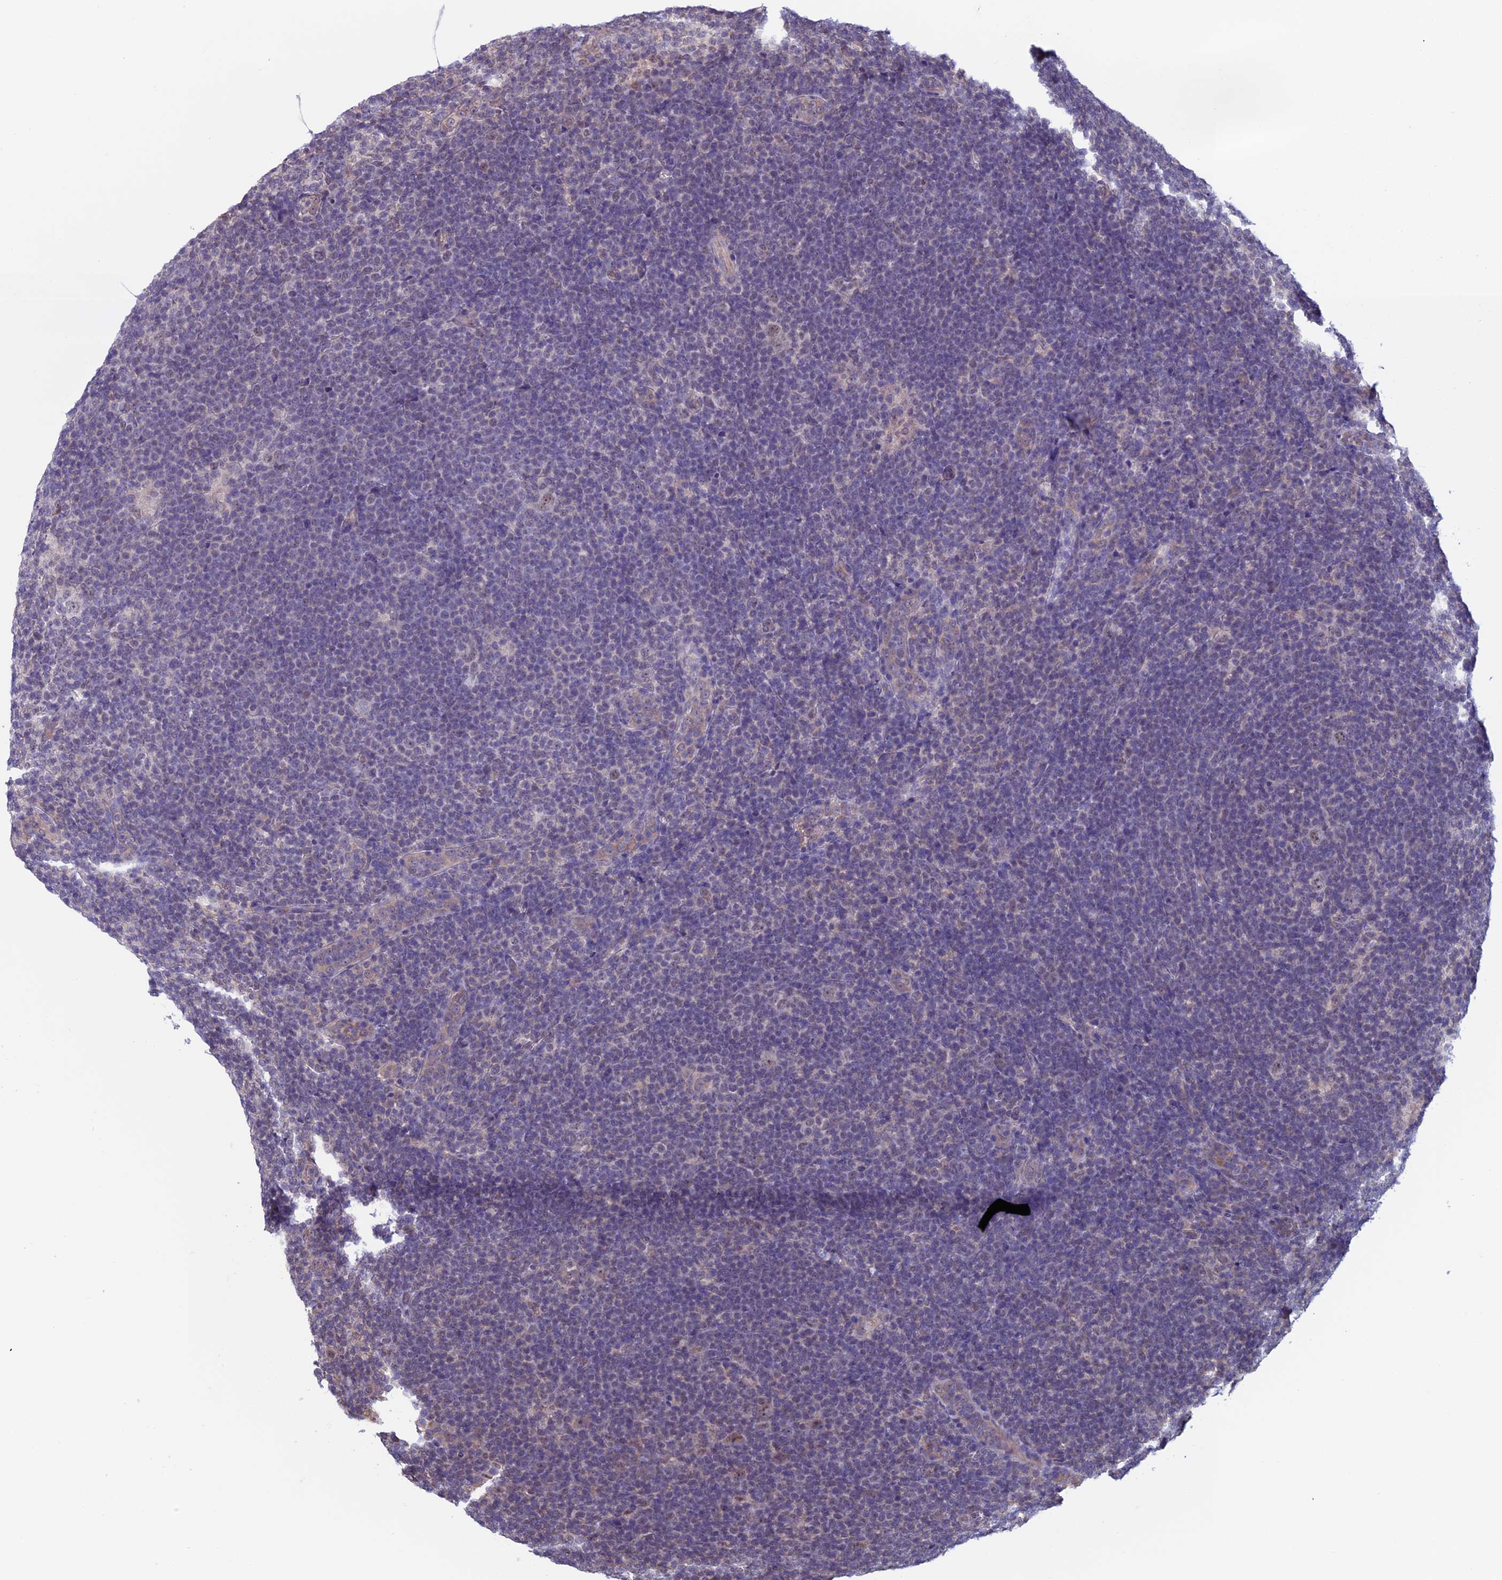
{"staining": {"intensity": "weak", "quantity": "25%-75%", "location": "nuclear"}, "tissue": "lymphoma", "cell_type": "Tumor cells", "image_type": "cancer", "snomed": [{"axis": "morphology", "description": "Hodgkin's disease, NOS"}, {"axis": "topography", "description": "Lymph node"}], "caption": "Protein staining of lymphoma tissue demonstrates weak nuclear expression in approximately 25%-75% of tumor cells.", "gene": "SLC1A6", "patient": {"sex": "female", "age": 57}}